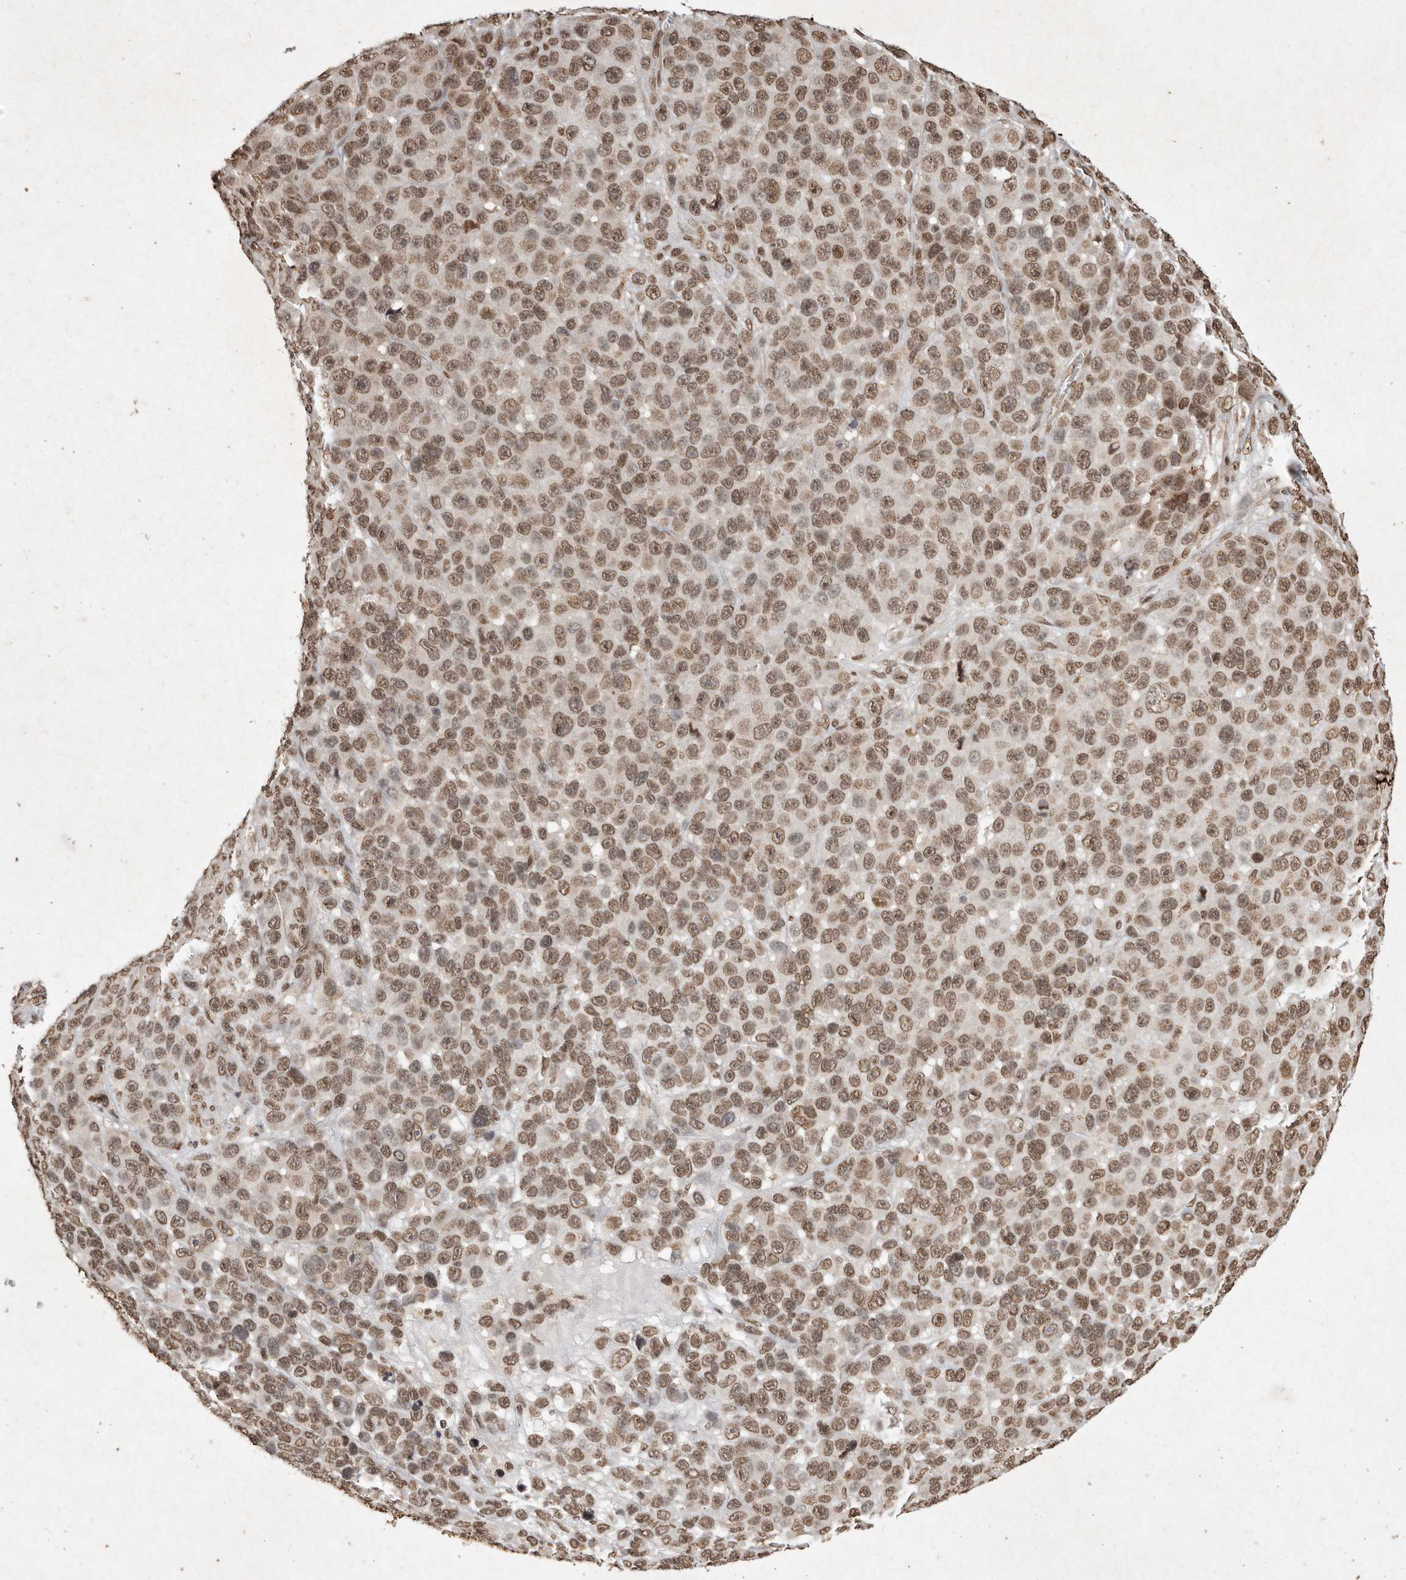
{"staining": {"intensity": "moderate", "quantity": ">75%", "location": "nuclear"}, "tissue": "melanoma", "cell_type": "Tumor cells", "image_type": "cancer", "snomed": [{"axis": "morphology", "description": "Malignant melanoma, NOS"}, {"axis": "topography", "description": "Skin"}], "caption": "Brown immunohistochemical staining in malignant melanoma demonstrates moderate nuclear expression in about >75% of tumor cells. The staining was performed using DAB, with brown indicating positive protein expression. Nuclei are stained blue with hematoxylin.", "gene": "NKX3-2", "patient": {"sex": "male", "age": 53}}